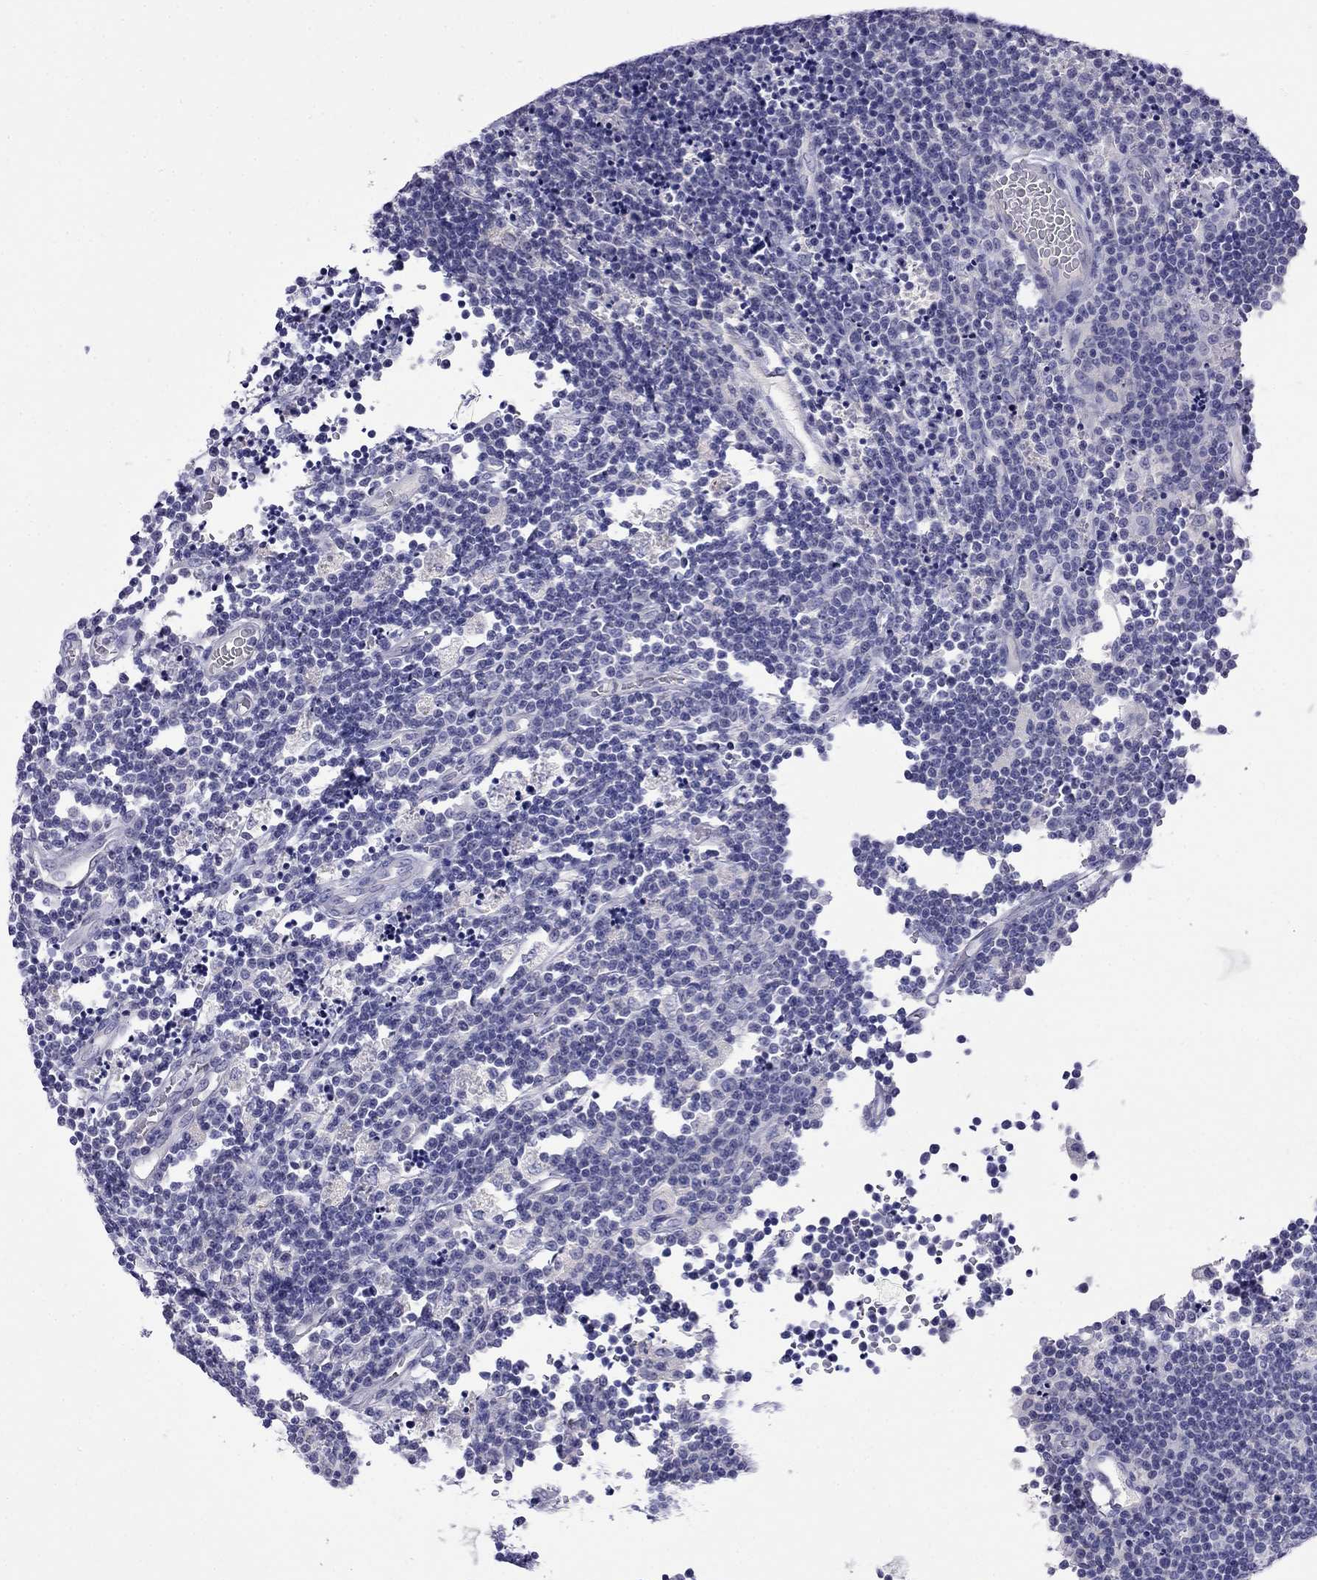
{"staining": {"intensity": "negative", "quantity": "none", "location": "none"}, "tissue": "lymphoma", "cell_type": "Tumor cells", "image_type": "cancer", "snomed": [{"axis": "morphology", "description": "Malignant lymphoma, non-Hodgkin's type, Low grade"}, {"axis": "topography", "description": "Brain"}], "caption": "Immunohistochemistry of lymphoma demonstrates no positivity in tumor cells. Nuclei are stained in blue.", "gene": "MYO15A", "patient": {"sex": "female", "age": 66}}